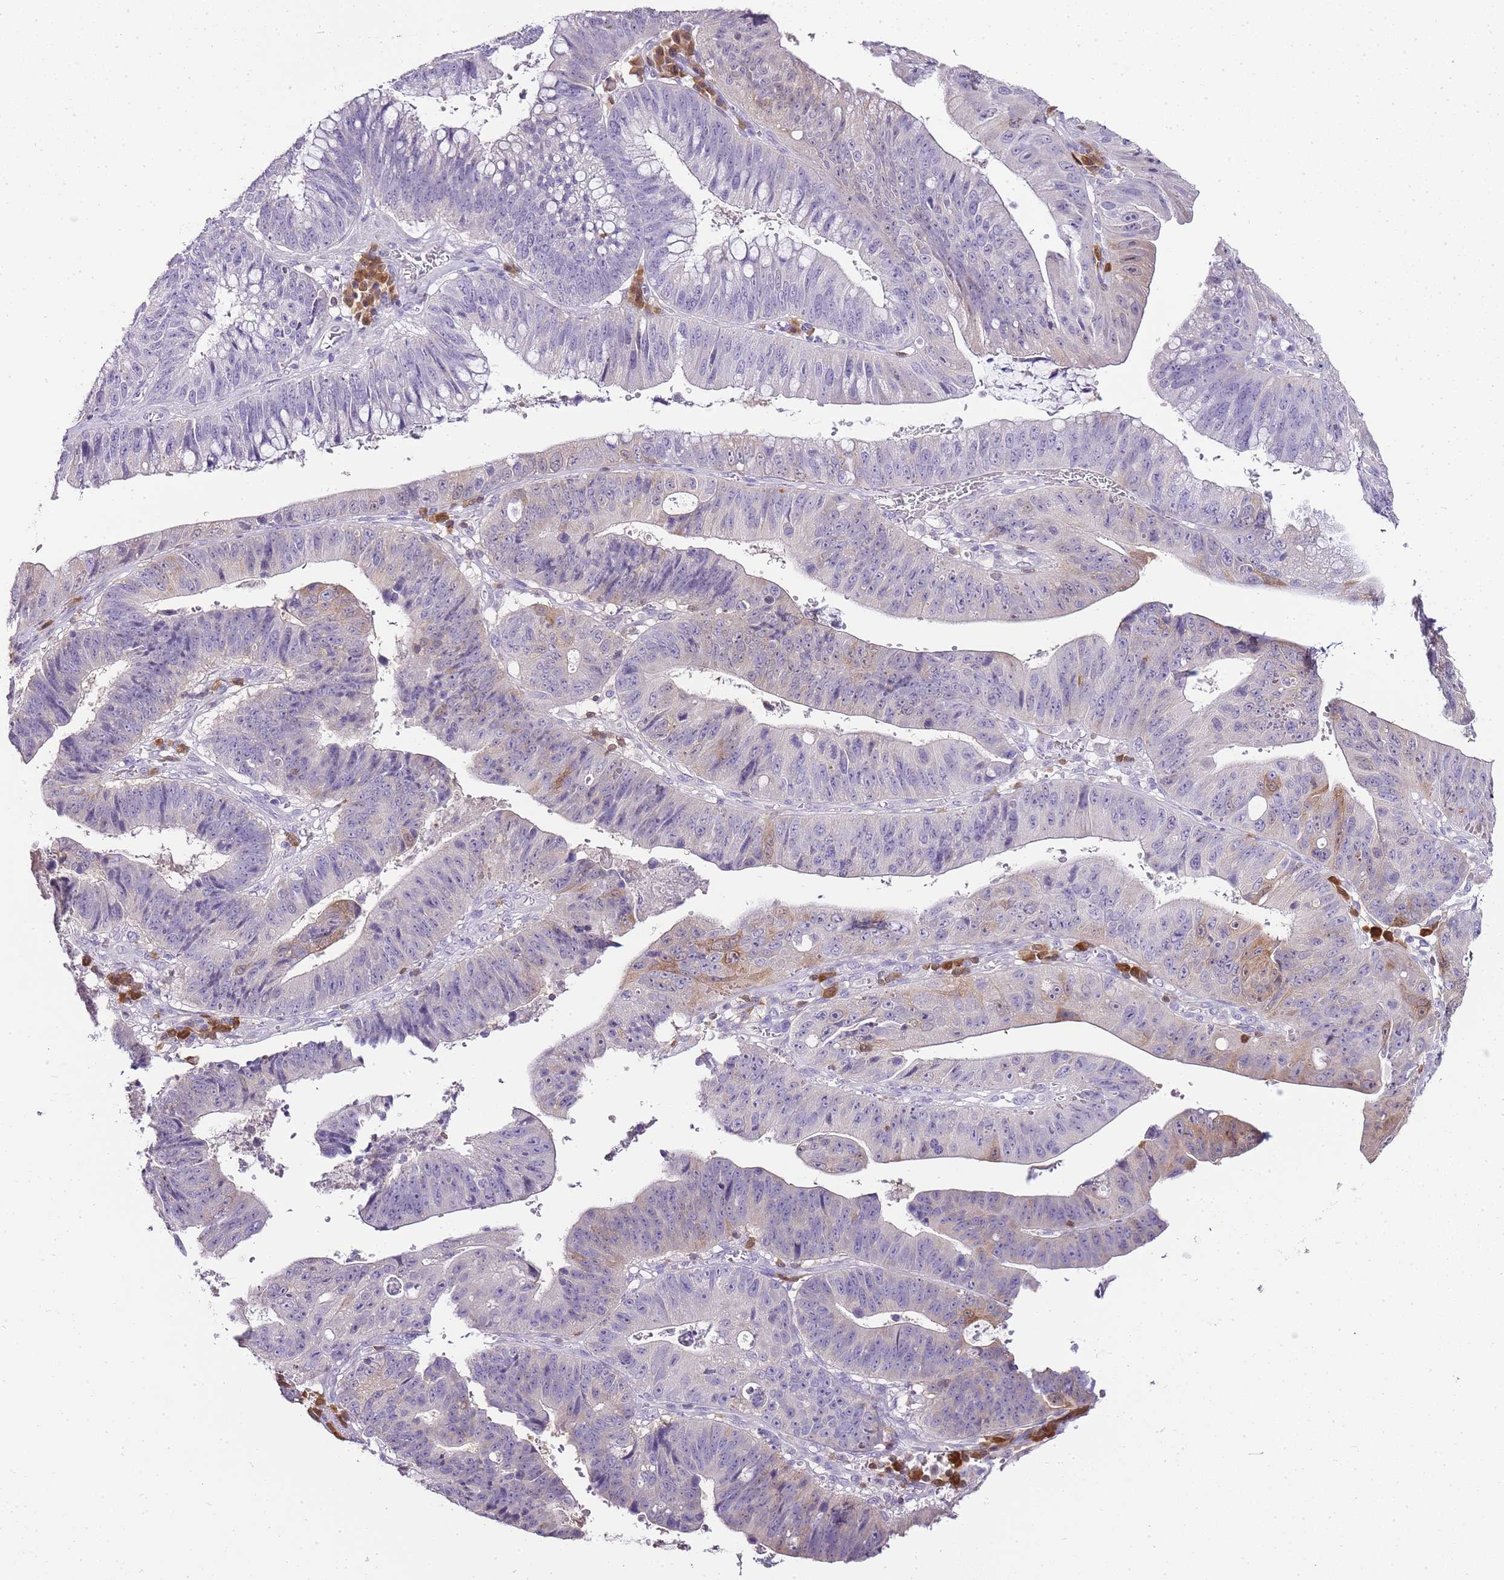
{"staining": {"intensity": "negative", "quantity": "none", "location": "none"}, "tissue": "stomach cancer", "cell_type": "Tumor cells", "image_type": "cancer", "snomed": [{"axis": "morphology", "description": "Adenocarcinoma, NOS"}, {"axis": "topography", "description": "Stomach"}], "caption": "This is an IHC image of stomach cancer. There is no staining in tumor cells.", "gene": "ZBP1", "patient": {"sex": "male", "age": 59}}